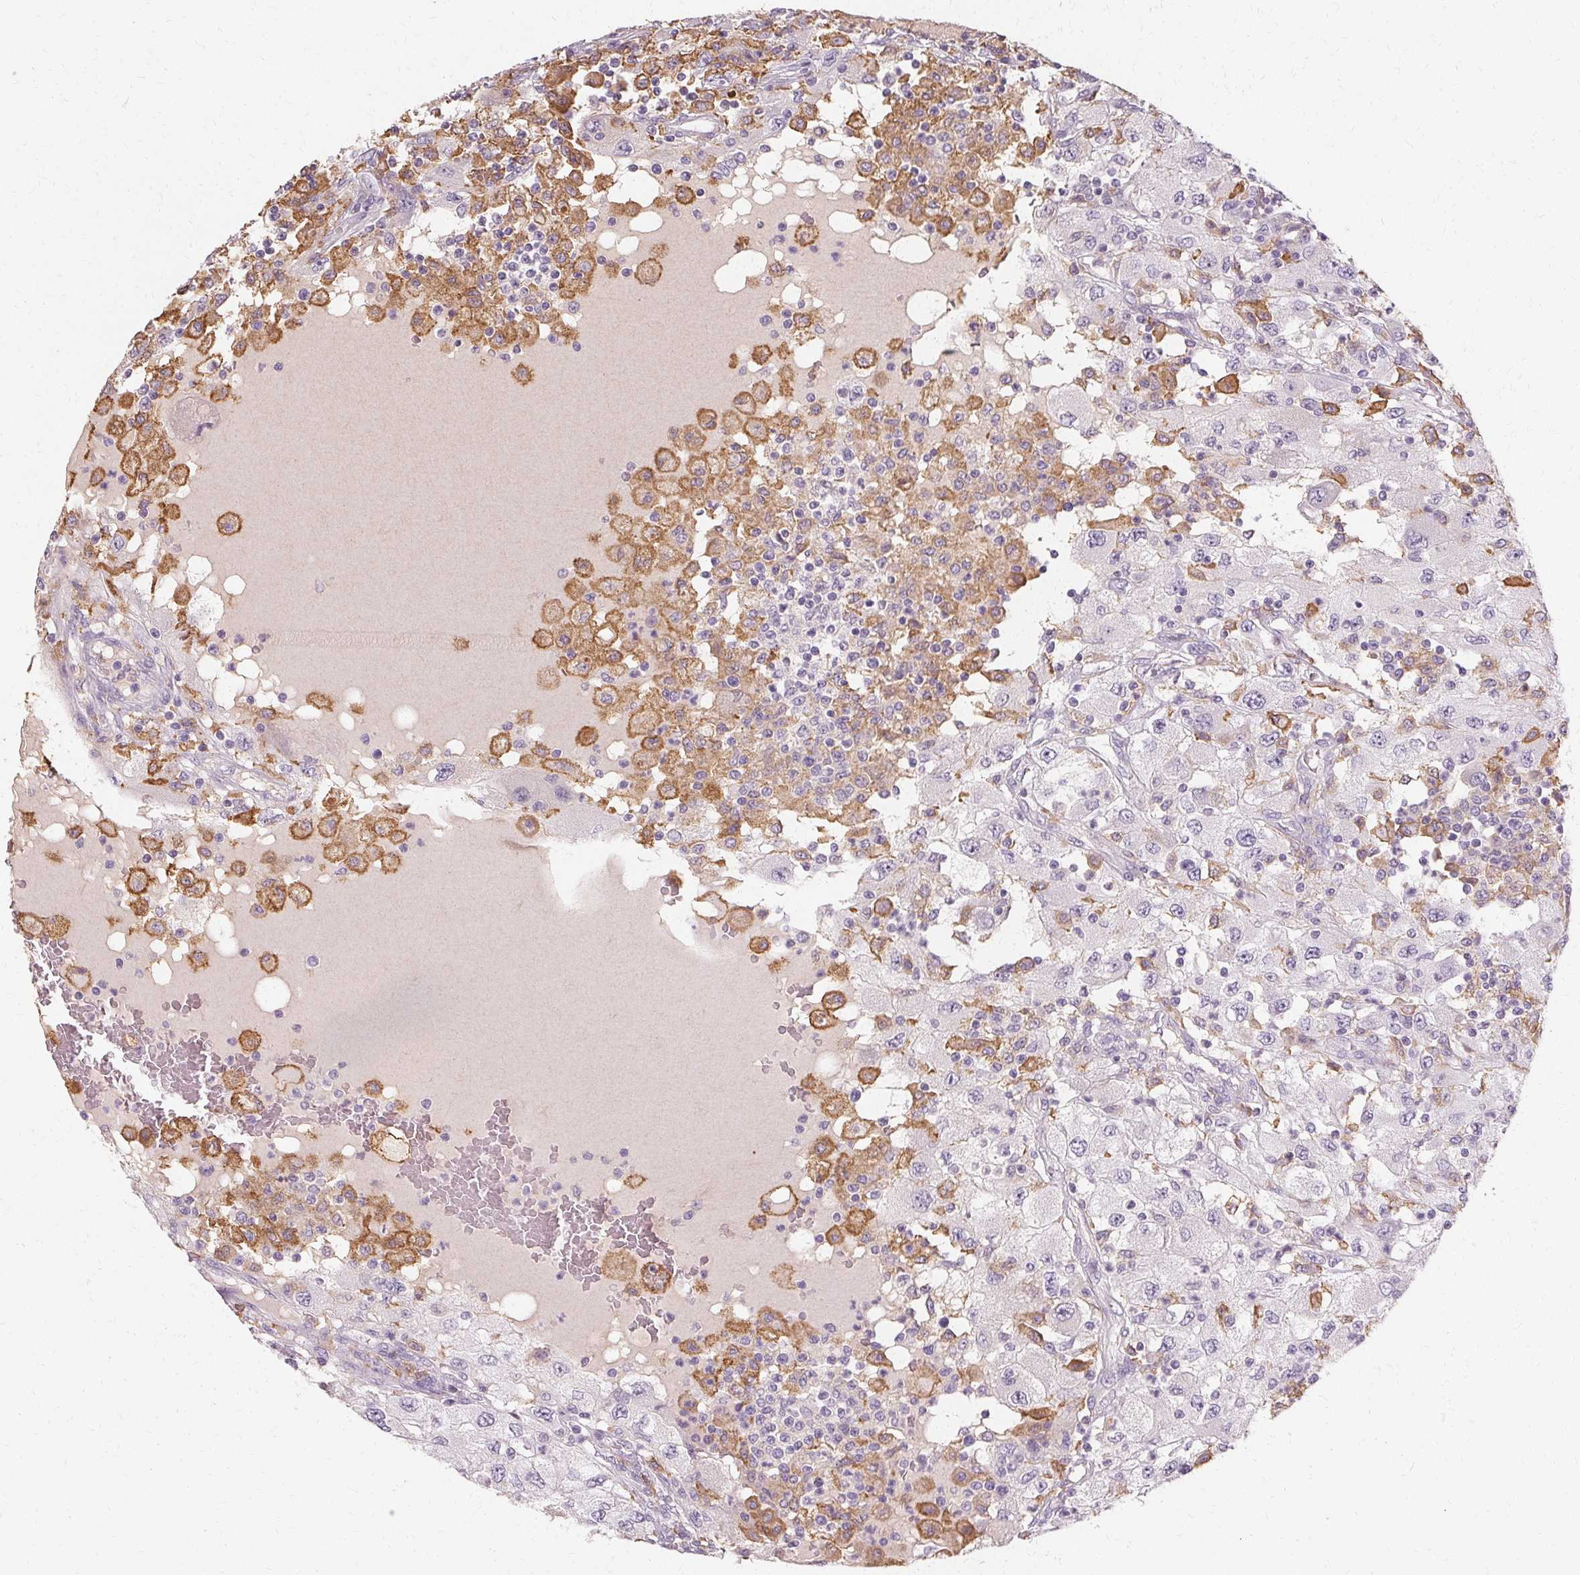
{"staining": {"intensity": "negative", "quantity": "none", "location": "none"}, "tissue": "renal cancer", "cell_type": "Tumor cells", "image_type": "cancer", "snomed": [{"axis": "morphology", "description": "Adenocarcinoma, NOS"}, {"axis": "topography", "description": "Kidney"}], "caption": "This photomicrograph is of renal adenocarcinoma stained with immunohistochemistry to label a protein in brown with the nuclei are counter-stained blue. There is no positivity in tumor cells. (DAB (3,3'-diaminobenzidine) immunohistochemistry (IHC), high magnification).", "gene": "IFNGR1", "patient": {"sex": "female", "age": 67}}